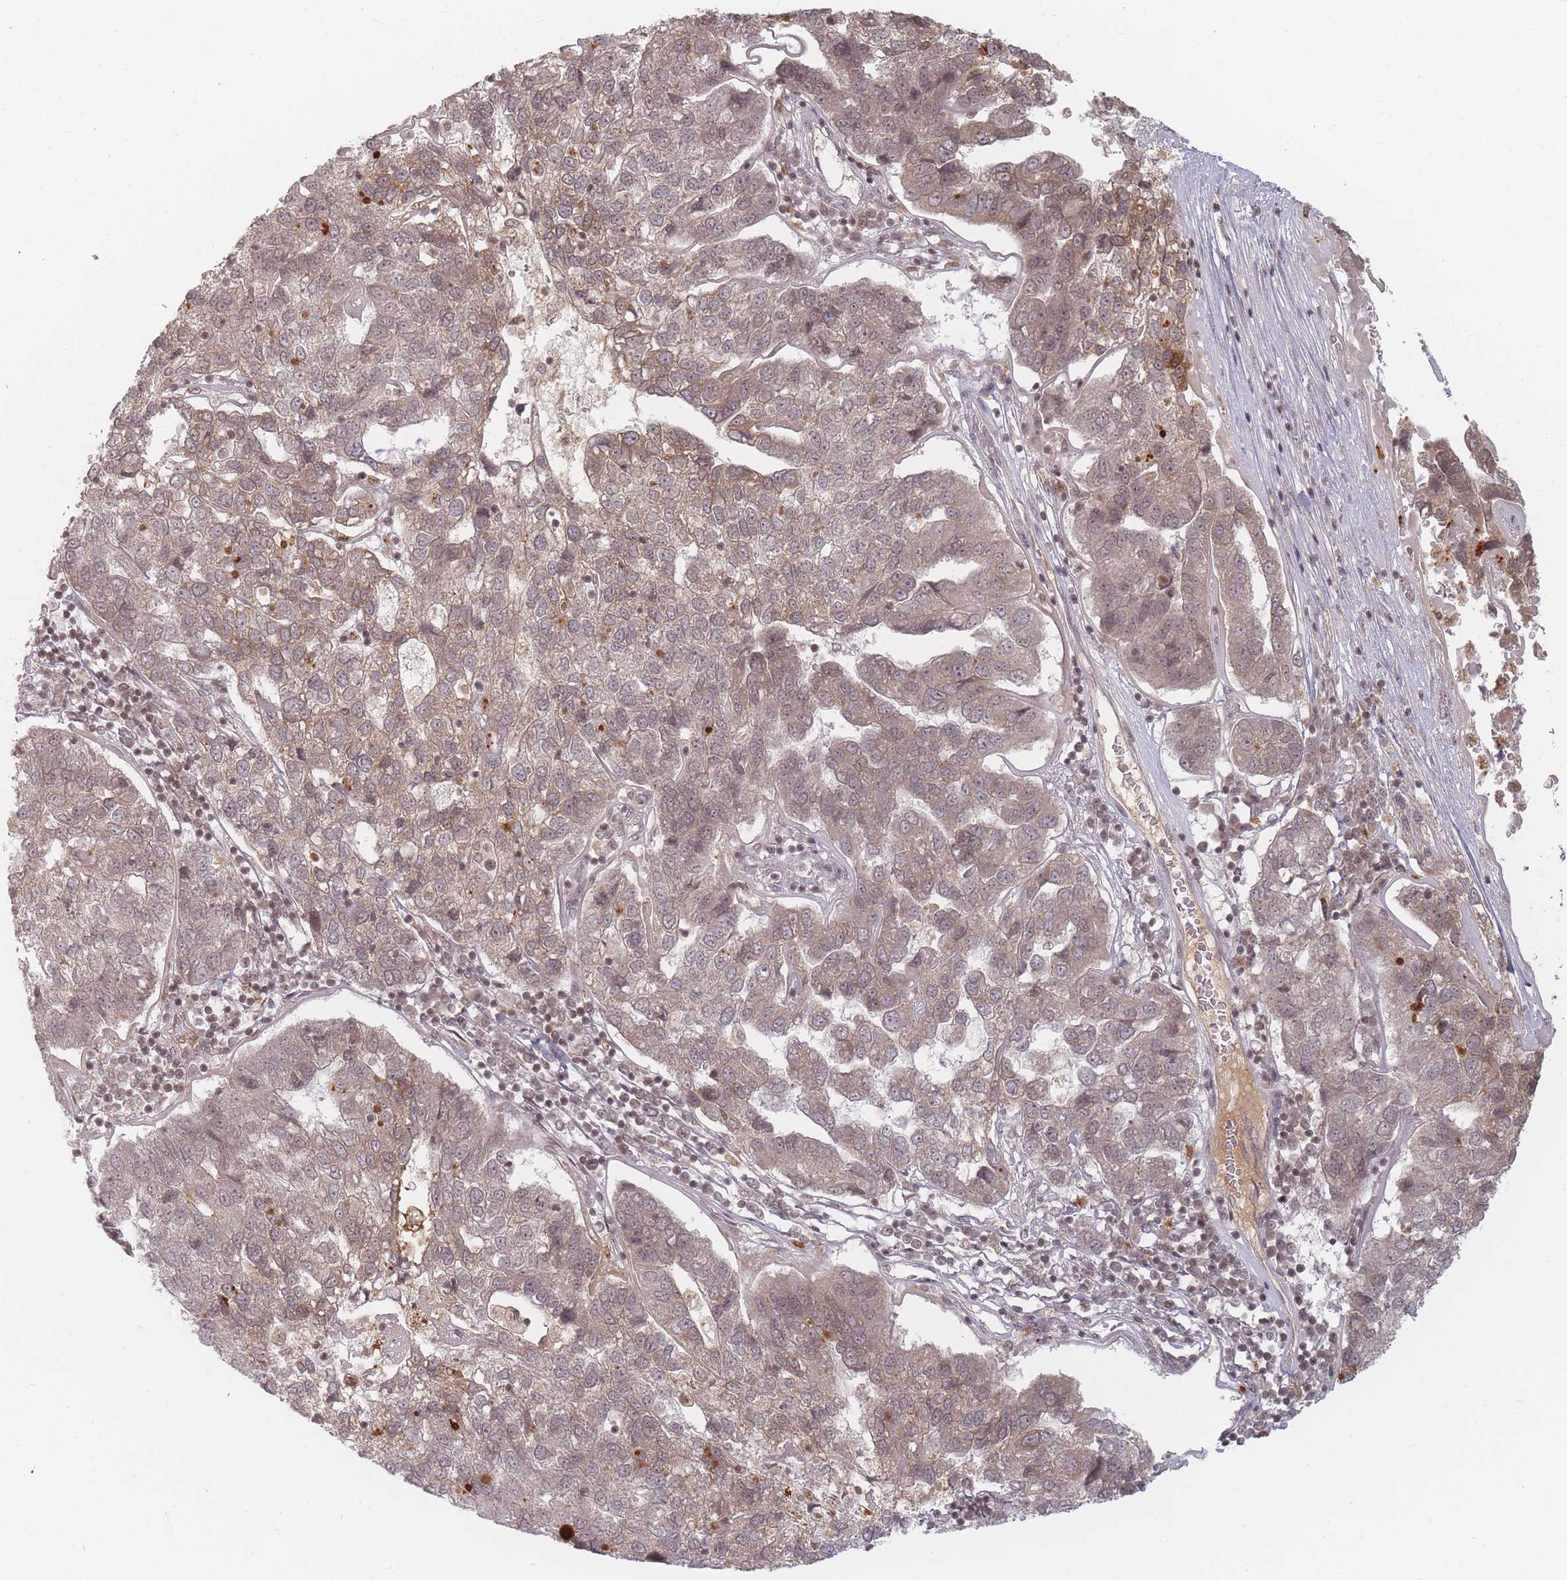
{"staining": {"intensity": "weak", "quantity": ">75%", "location": "cytoplasmic/membranous,nuclear"}, "tissue": "pancreatic cancer", "cell_type": "Tumor cells", "image_type": "cancer", "snomed": [{"axis": "morphology", "description": "Adenocarcinoma, NOS"}, {"axis": "topography", "description": "Pancreas"}], "caption": "Pancreatic adenocarcinoma stained with DAB immunohistochemistry demonstrates low levels of weak cytoplasmic/membranous and nuclear expression in about >75% of tumor cells.", "gene": "SPATA45", "patient": {"sex": "female", "age": 61}}